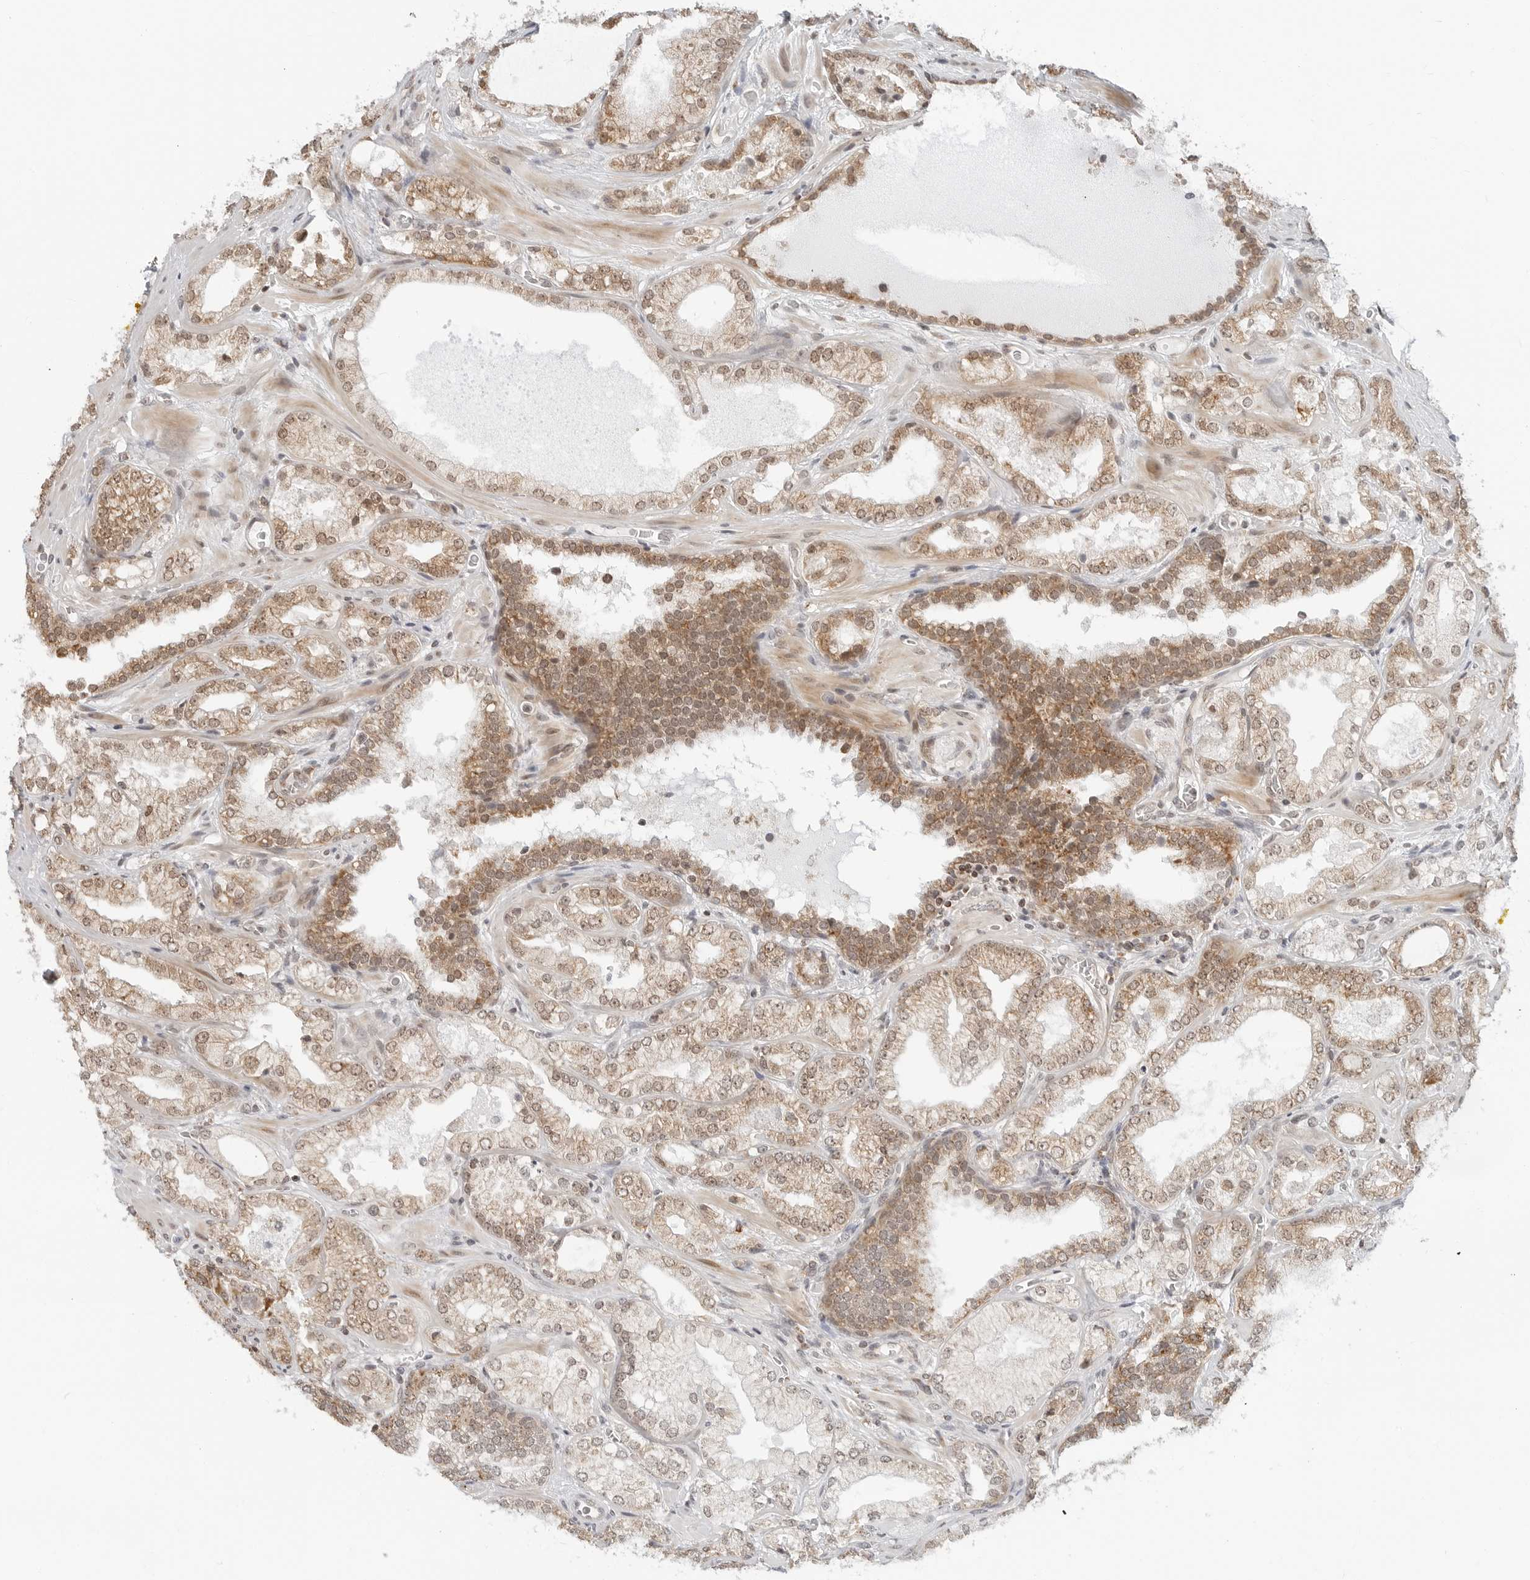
{"staining": {"intensity": "moderate", "quantity": ">75%", "location": "cytoplasmic/membranous,nuclear"}, "tissue": "prostate cancer", "cell_type": "Tumor cells", "image_type": "cancer", "snomed": [{"axis": "morphology", "description": "Adenocarcinoma, High grade"}, {"axis": "topography", "description": "Prostate"}], "caption": "Adenocarcinoma (high-grade) (prostate) stained with a brown dye demonstrates moderate cytoplasmic/membranous and nuclear positive expression in approximately >75% of tumor cells.", "gene": "POLR3GL", "patient": {"sex": "male", "age": 58}}